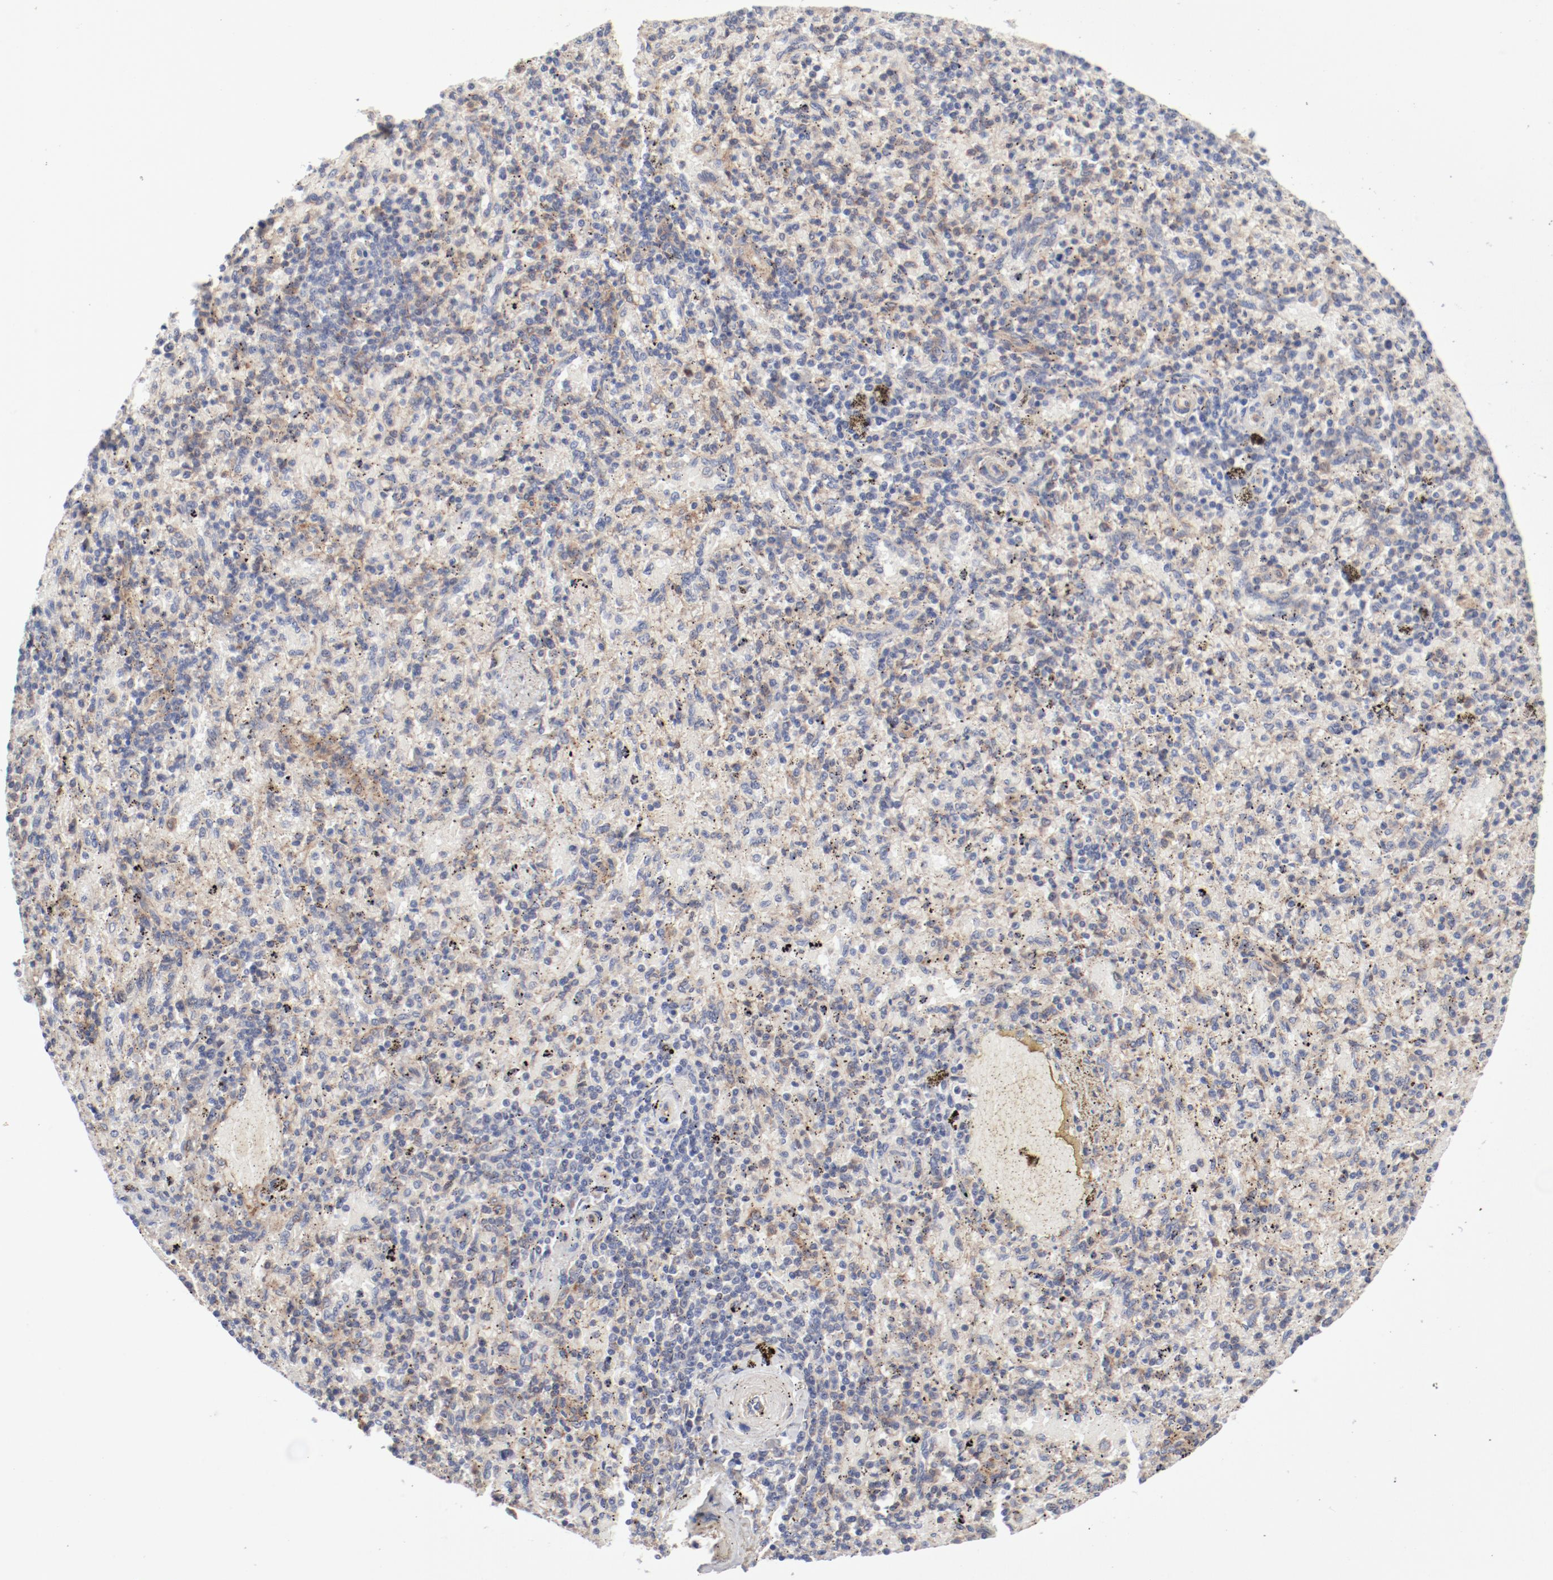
{"staining": {"intensity": "moderate", "quantity": ">75%", "location": "cytoplasmic/membranous"}, "tissue": "spleen", "cell_type": "Cells in red pulp", "image_type": "normal", "snomed": [{"axis": "morphology", "description": "Normal tissue, NOS"}, {"axis": "topography", "description": "Spleen"}], "caption": "A photomicrograph of human spleen stained for a protein reveals moderate cytoplasmic/membranous brown staining in cells in red pulp. The protein is shown in brown color, while the nuclei are stained blue.", "gene": "AP2A1", "patient": {"sex": "female", "age": 43}}